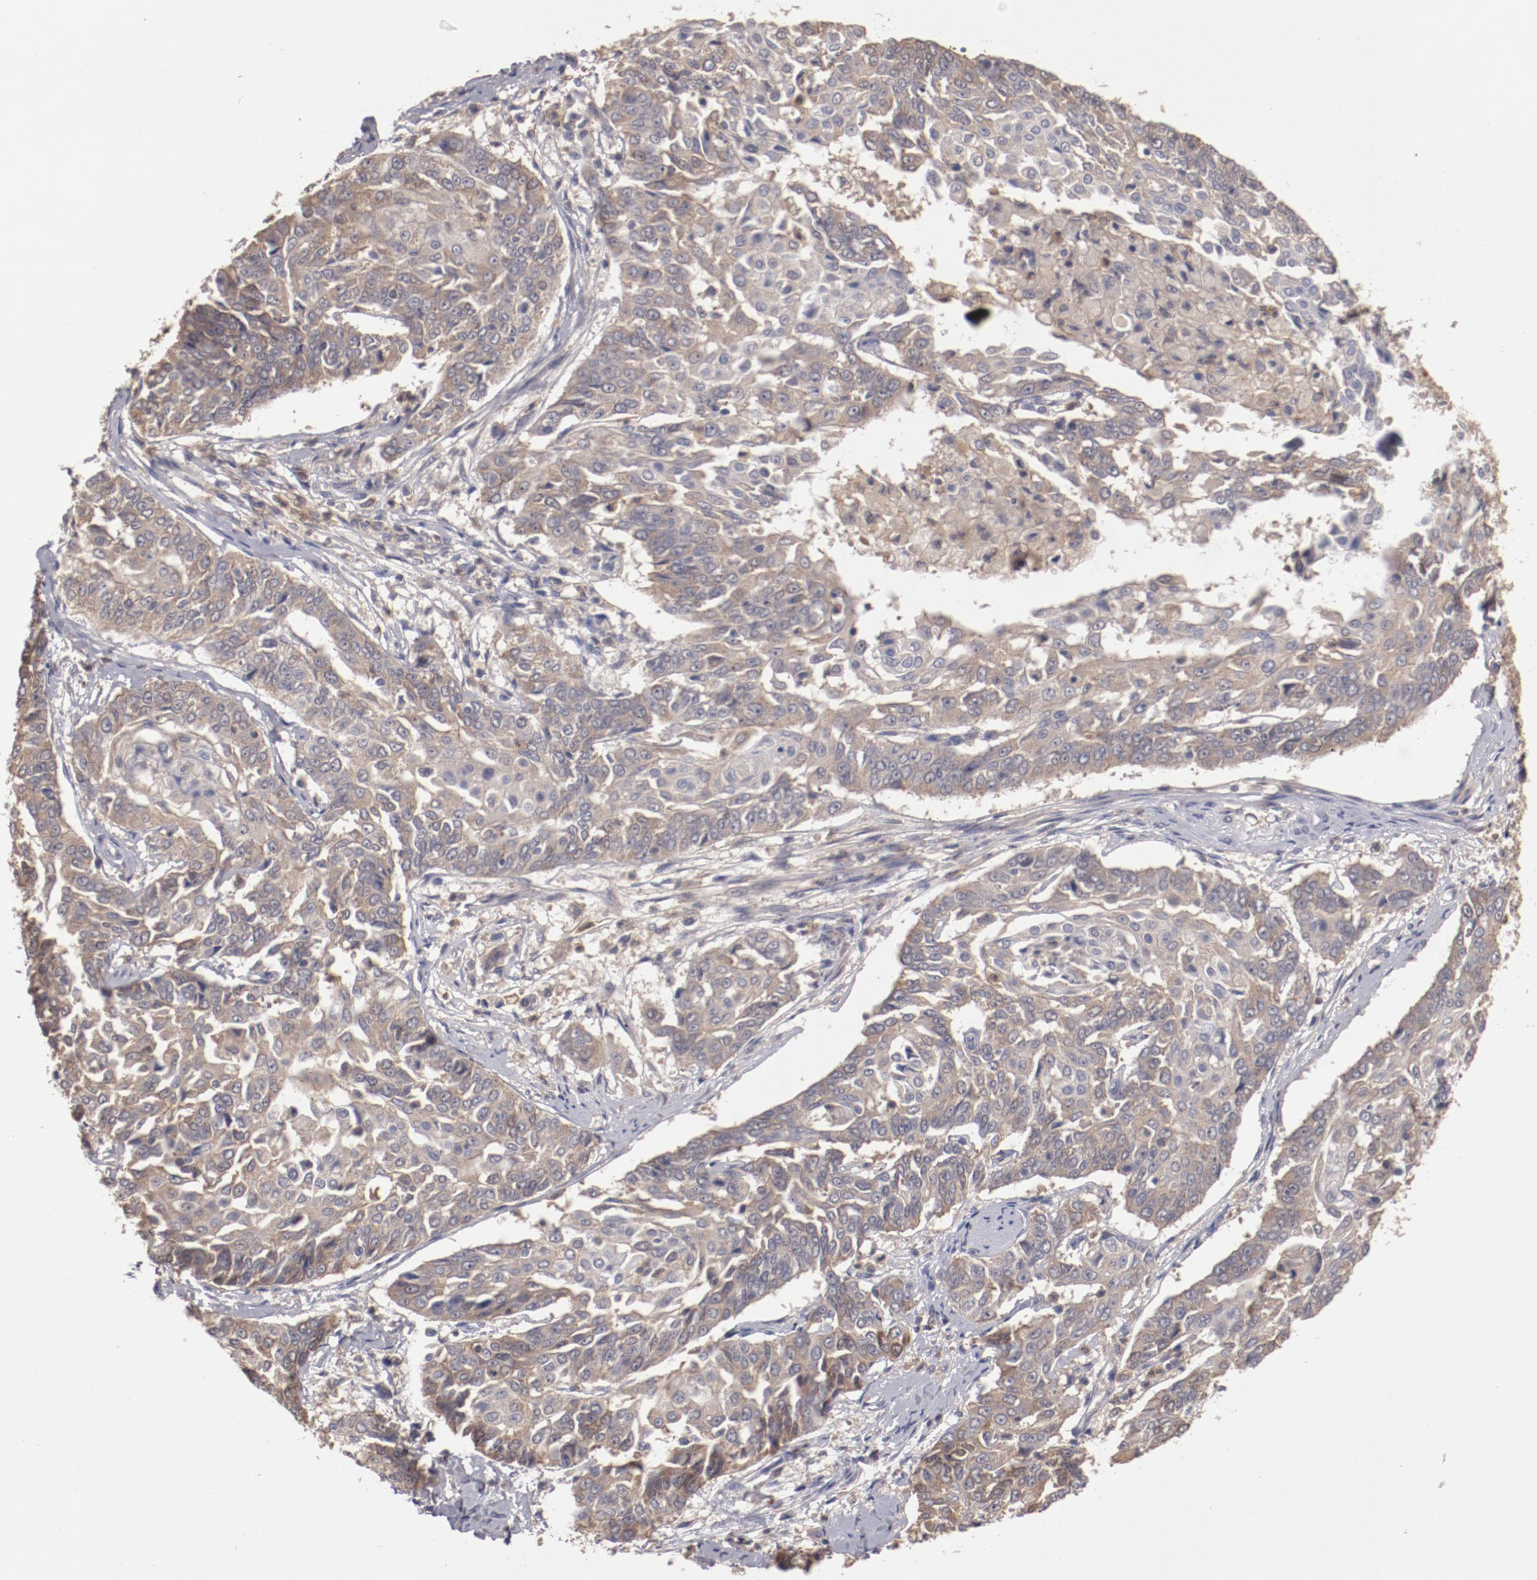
{"staining": {"intensity": "weak", "quantity": ">75%", "location": "cytoplasmic/membranous"}, "tissue": "cervical cancer", "cell_type": "Tumor cells", "image_type": "cancer", "snomed": [{"axis": "morphology", "description": "Squamous cell carcinoma, NOS"}, {"axis": "topography", "description": "Cervix"}], "caption": "Human cervical cancer stained with a brown dye shows weak cytoplasmic/membranous positive expression in approximately >75% of tumor cells.", "gene": "CP", "patient": {"sex": "female", "age": 64}}